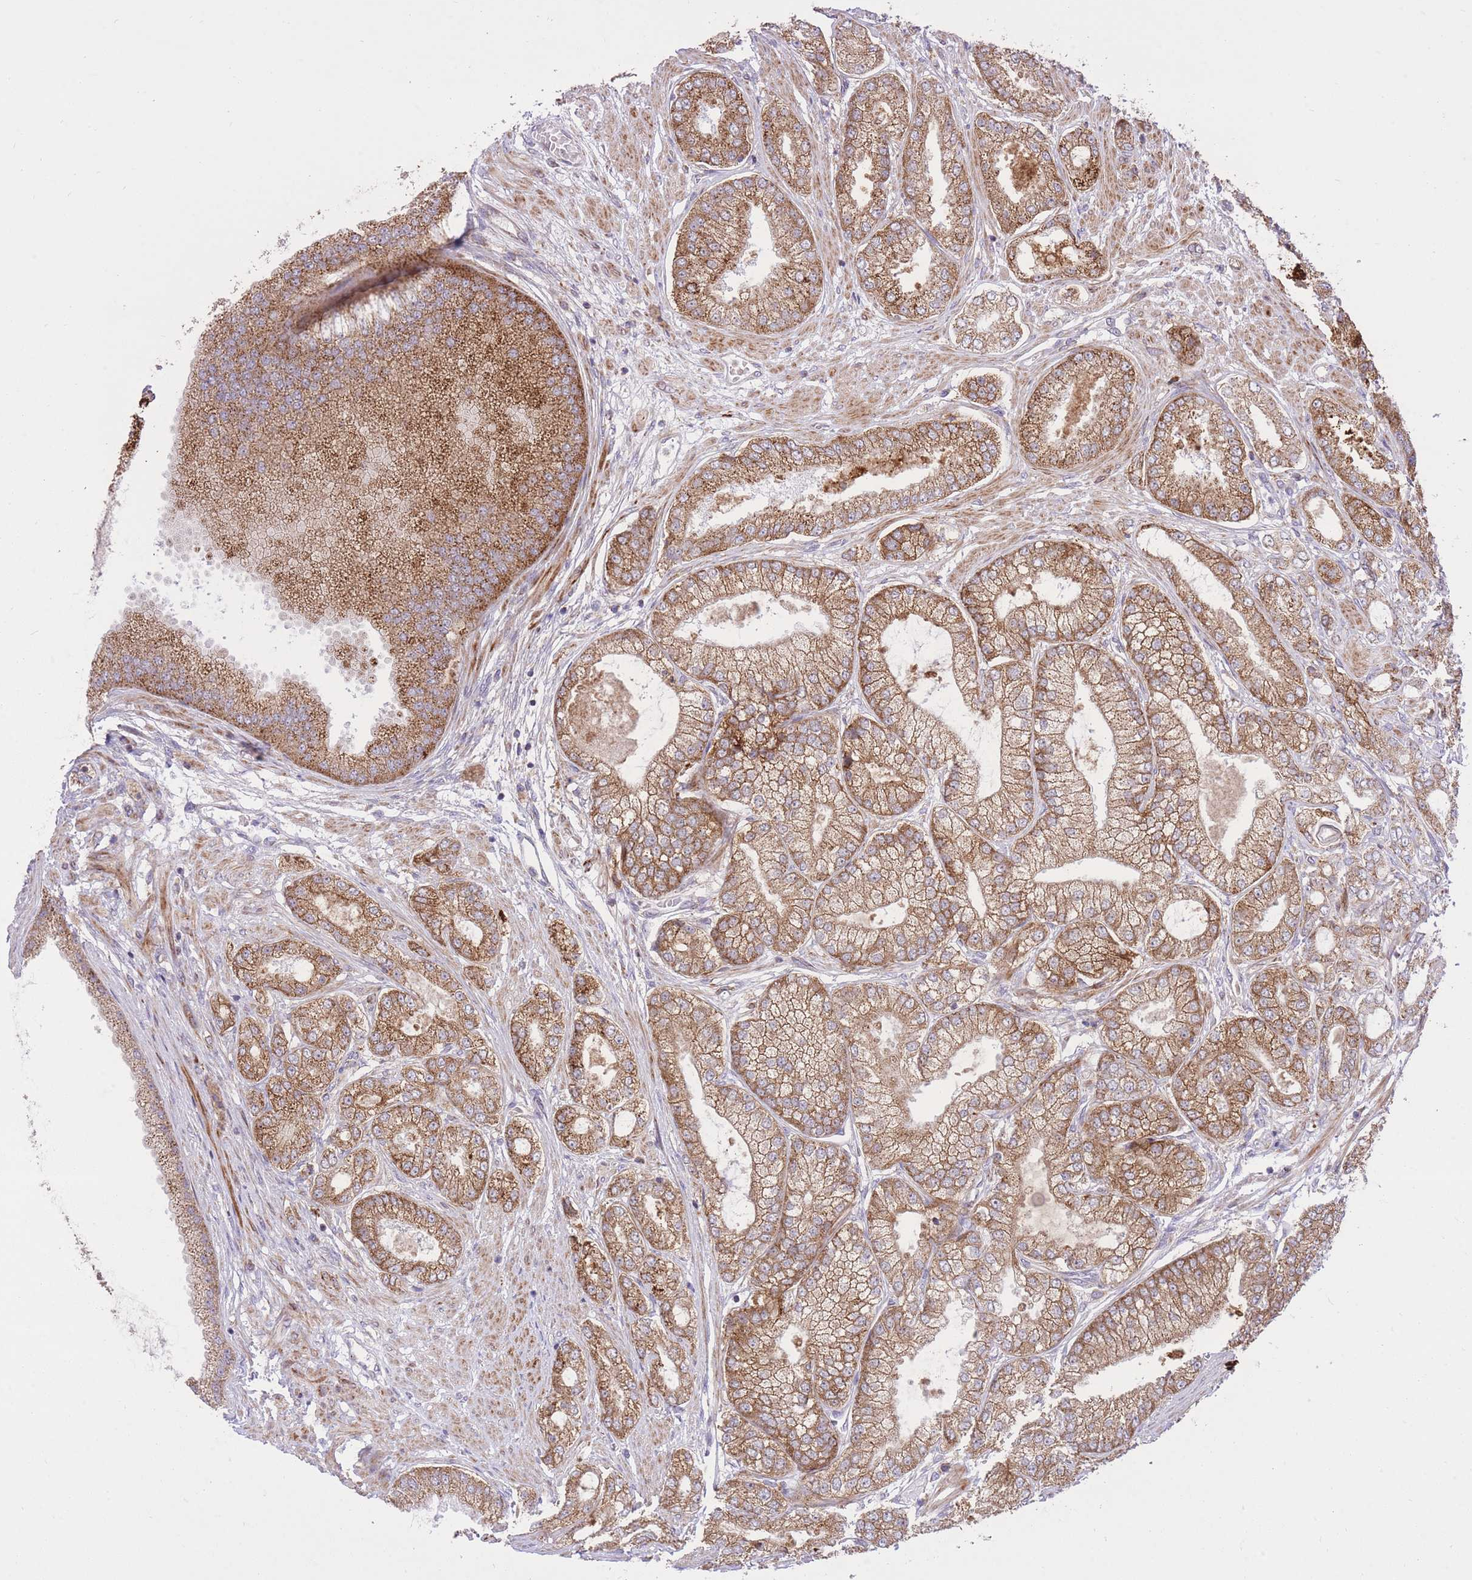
{"staining": {"intensity": "moderate", "quantity": ">75%", "location": "cytoplasmic/membranous"}, "tissue": "prostate cancer", "cell_type": "Tumor cells", "image_type": "cancer", "snomed": [{"axis": "morphology", "description": "Adenocarcinoma, High grade"}, {"axis": "topography", "description": "Prostate"}], "caption": "Immunohistochemical staining of human adenocarcinoma (high-grade) (prostate) exhibits moderate cytoplasmic/membranous protein staining in approximately >75% of tumor cells.", "gene": "SLC4A4", "patient": {"sex": "male", "age": 71}}